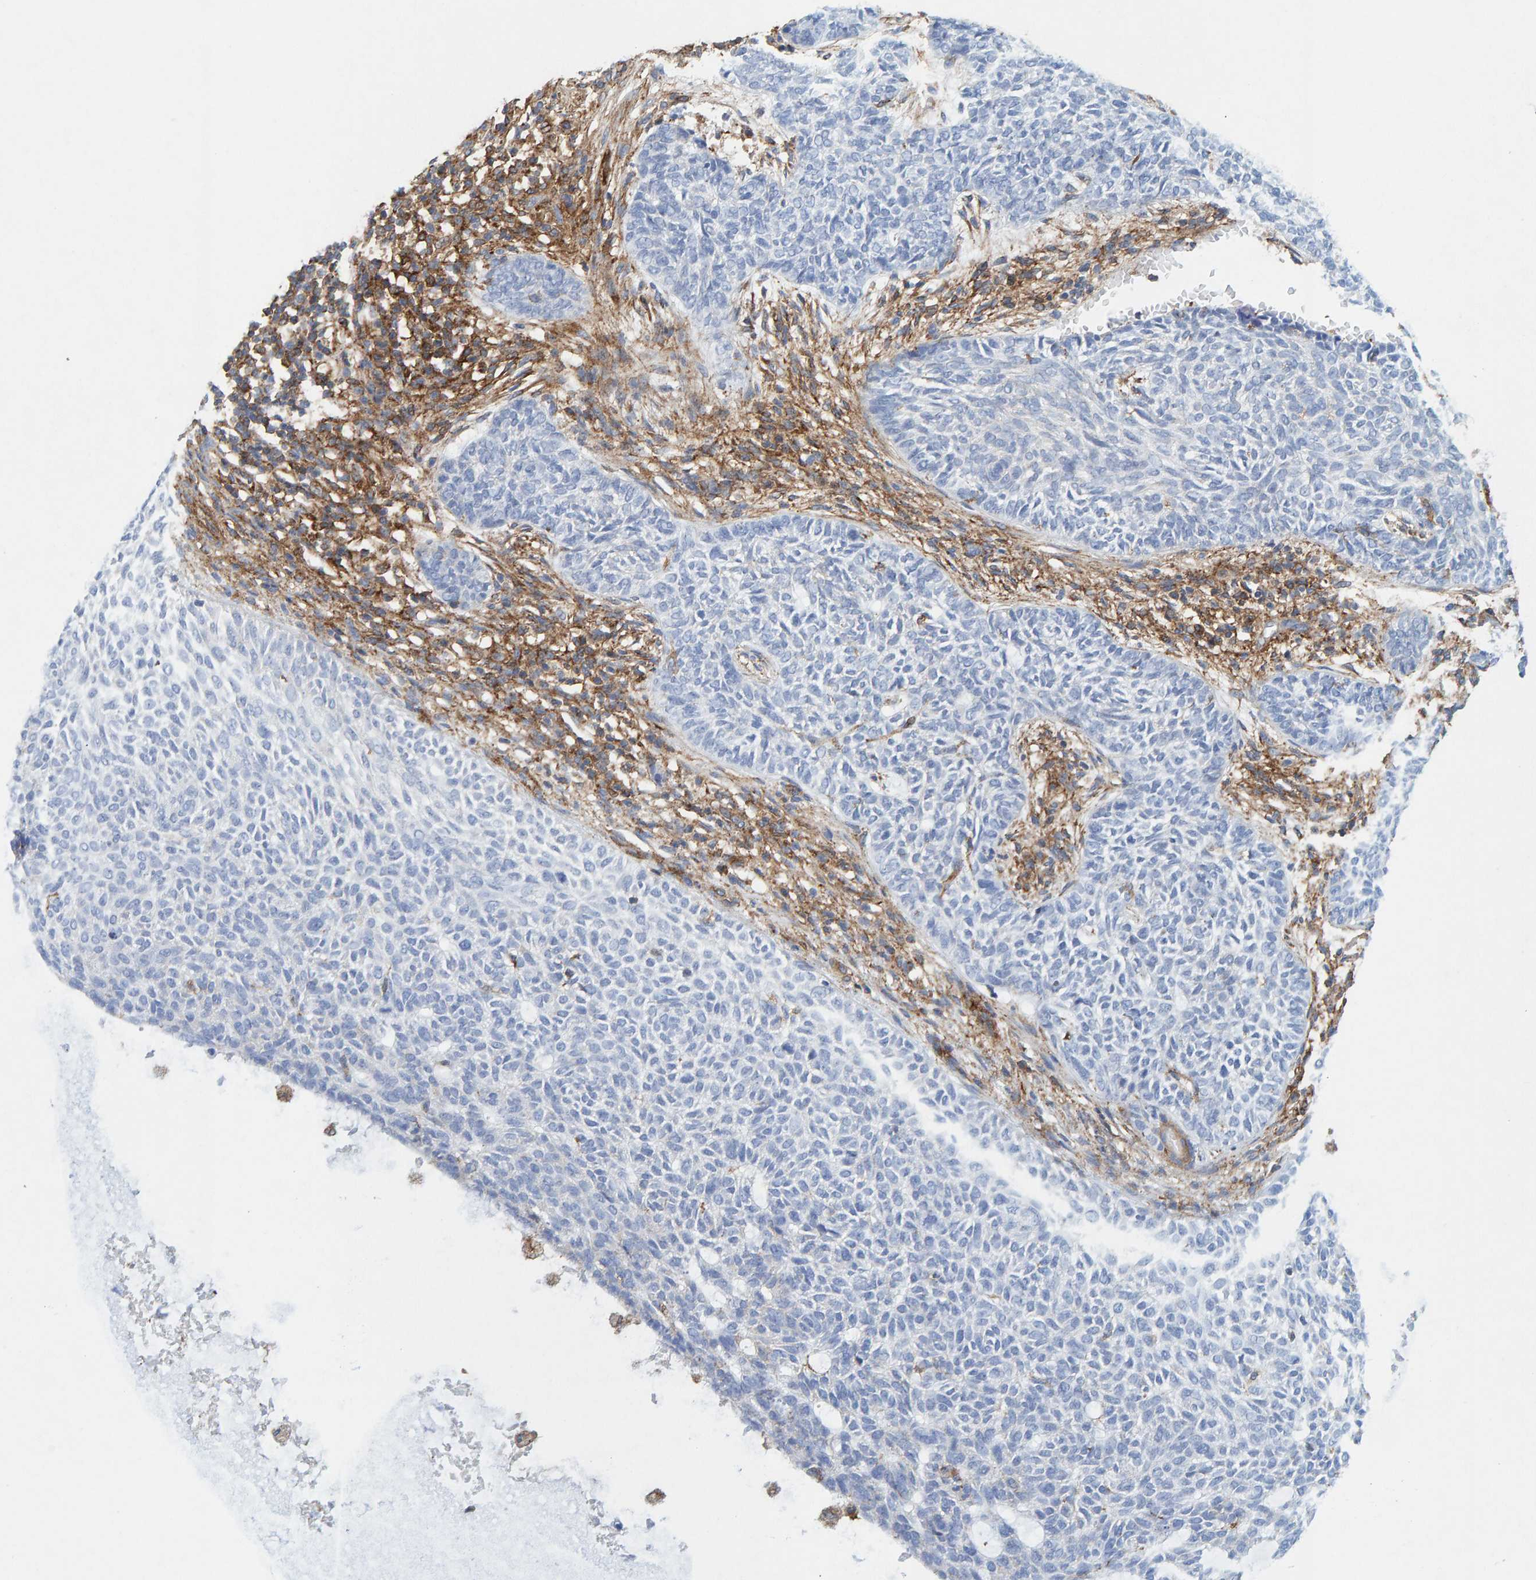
{"staining": {"intensity": "negative", "quantity": "none", "location": "none"}, "tissue": "skin cancer", "cell_type": "Tumor cells", "image_type": "cancer", "snomed": [{"axis": "morphology", "description": "Basal cell carcinoma"}, {"axis": "topography", "description": "Skin"}], "caption": "This photomicrograph is of basal cell carcinoma (skin) stained with immunohistochemistry to label a protein in brown with the nuclei are counter-stained blue. There is no expression in tumor cells.", "gene": "MVP", "patient": {"sex": "male", "age": 87}}